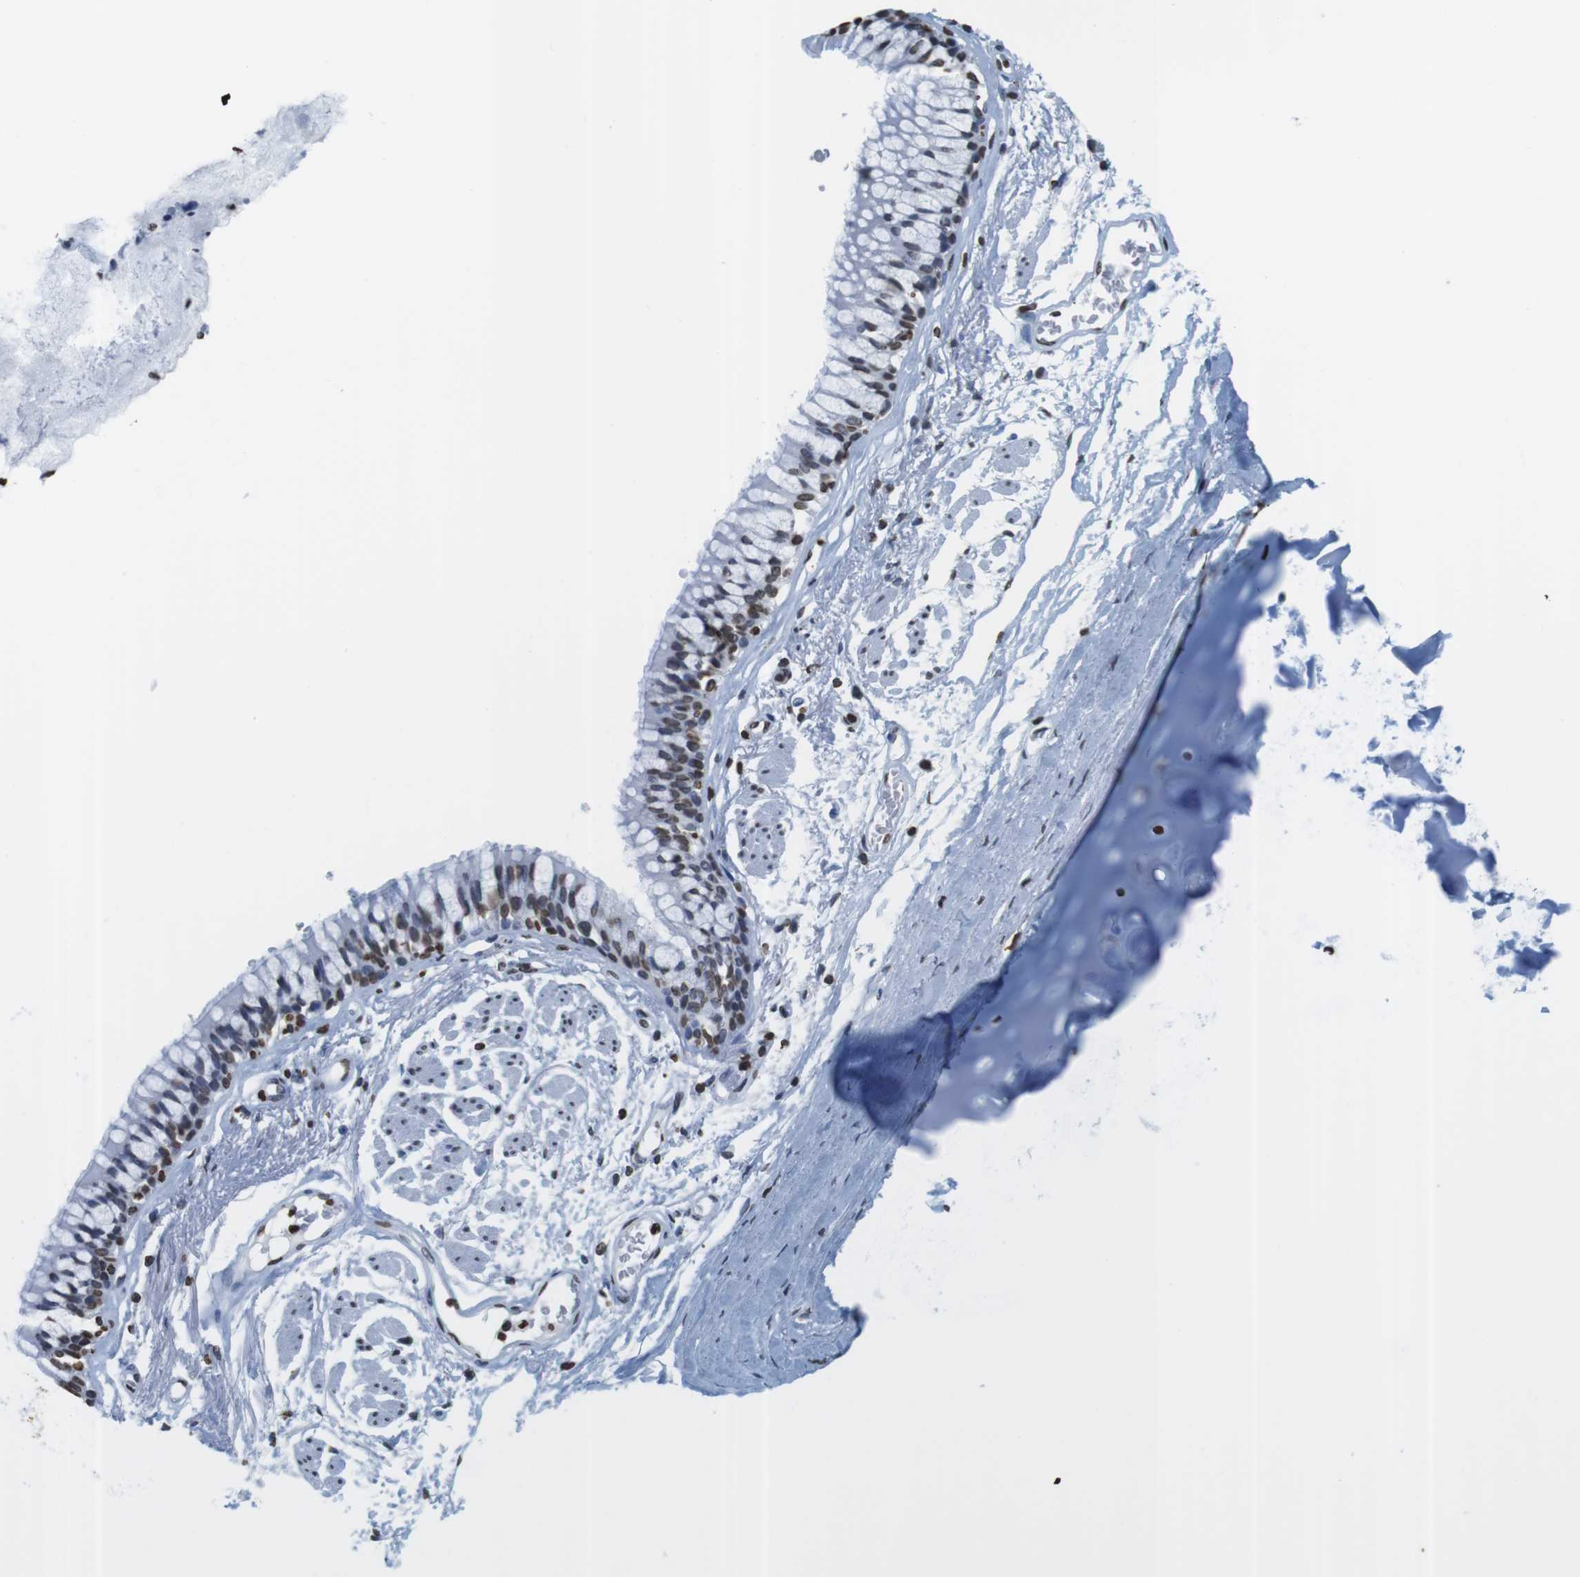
{"staining": {"intensity": "moderate", "quantity": ">75%", "location": "nuclear"}, "tissue": "adipose tissue", "cell_type": "Adipocytes", "image_type": "normal", "snomed": [{"axis": "morphology", "description": "Normal tissue, NOS"}, {"axis": "topography", "description": "Cartilage tissue"}, {"axis": "topography", "description": "Bronchus"}], "caption": "High-magnification brightfield microscopy of benign adipose tissue stained with DAB (3,3'-diaminobenzidine) (brown) and counterstained with hematoxylin (blue). adipocytes exhibit moderate nuclear positivity is present in about>75% of cells. (DAB (3,3'-diaminobenzidine) IHC with brightfield microscopy, high magnification).", "gene": "BSX", "patient": {"sex": "female", "age": 73}}